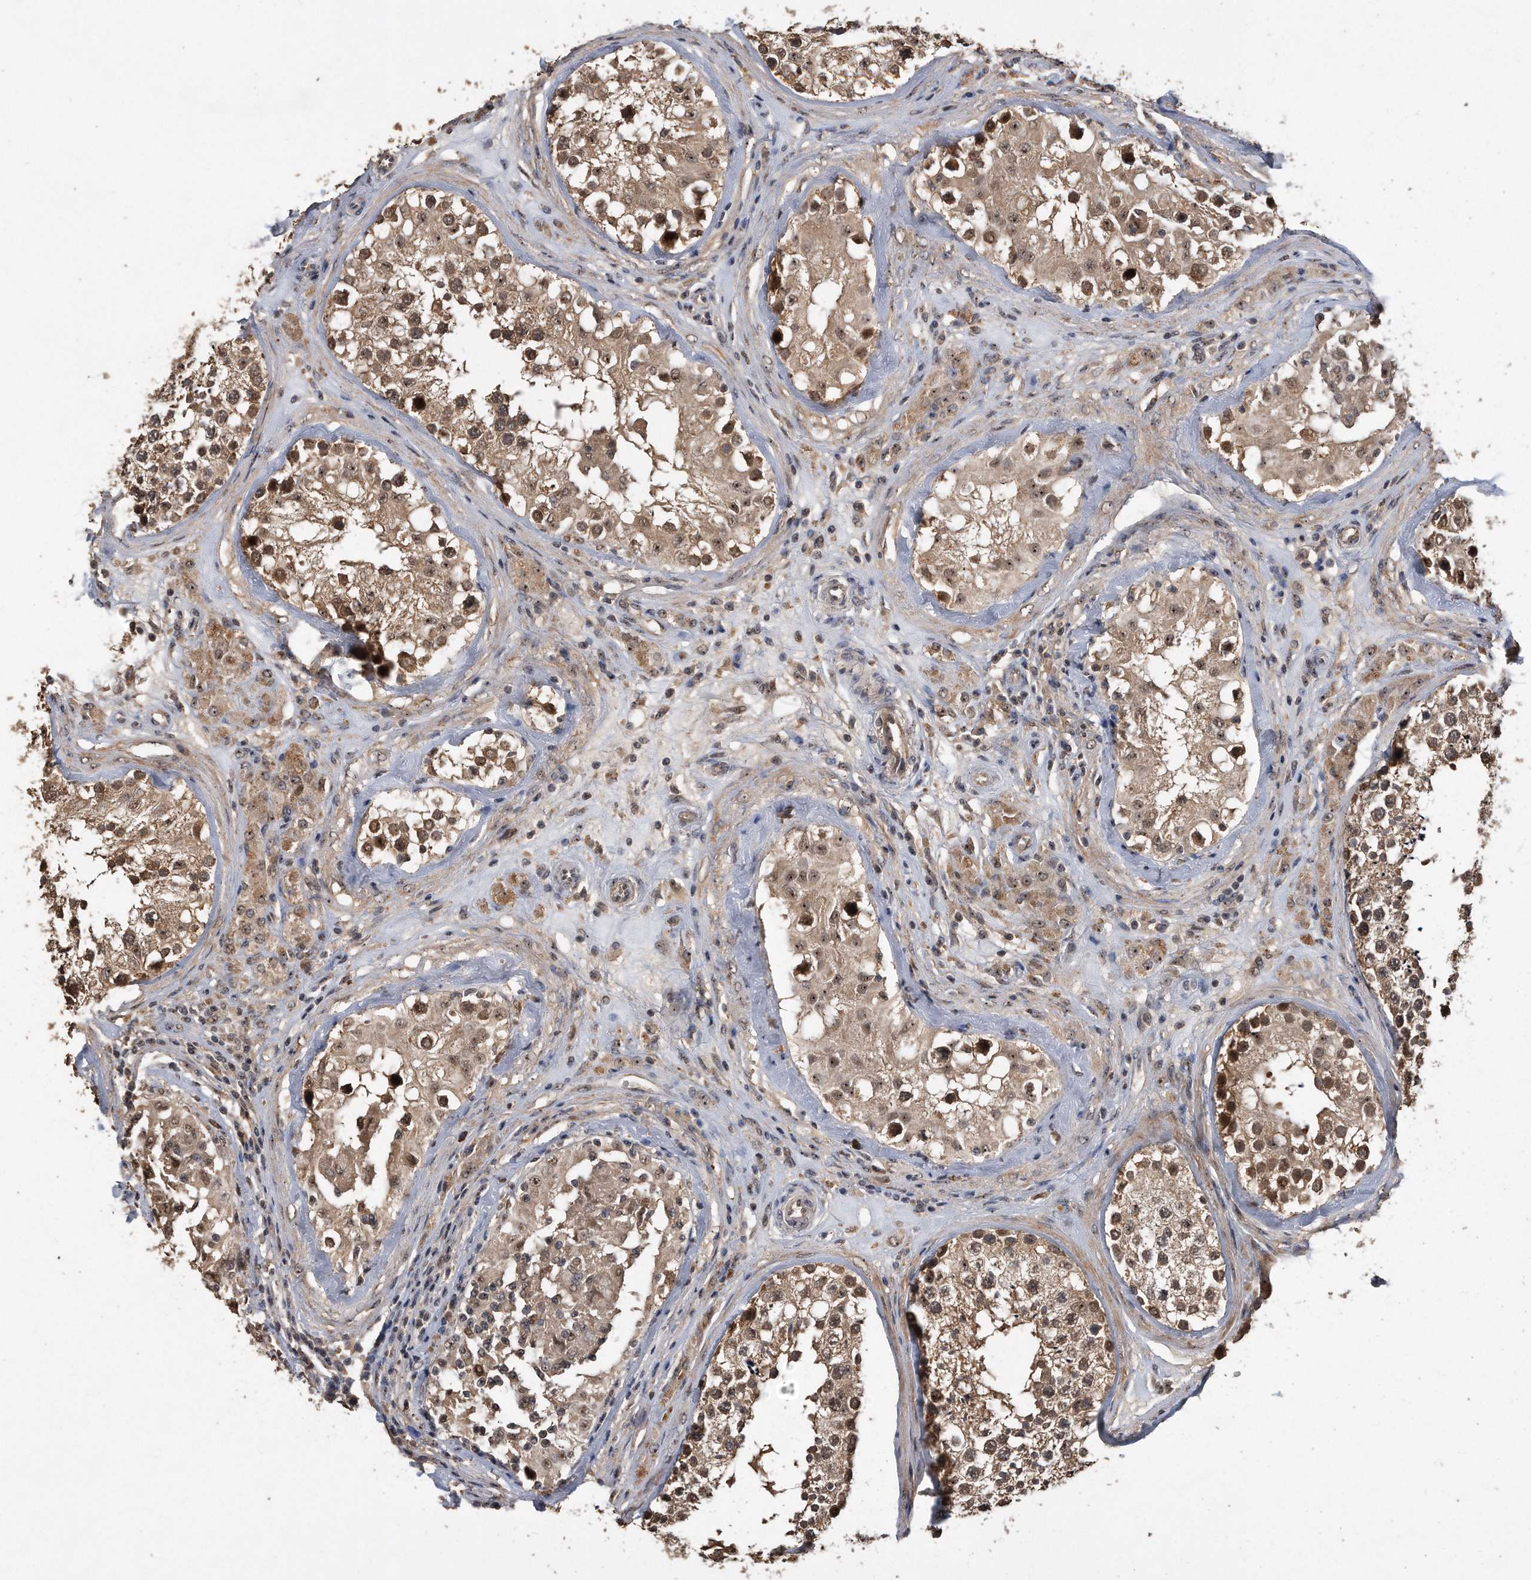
{"staining": {"intensity": "moderate", "quantity": ">75%", "location": "cytoplasmic/membranous,nuclear"}, "tissue": "testis", "cell_type": "Cells in seminiferous ducts", "image_type": "normal", "snomed": [{"axis": "morphology", "description": "Normal tissue, NOS"}, {"axis": "topography", "description": "Testis"}], "caption": "DAB (3,3'-diaminobenzidine) immunohistochemical staining of benign testis reveals moderate cytoplasmic/membranous,nuclear protein positivity in approximately >75% of cells in seminiferous ducts. Immunohistochemistry (ihc) stains the protein of interest in brown and the nuclei are stained blue.", "gene": "PELO", "patient": {"sex": "male", "age": 46}}